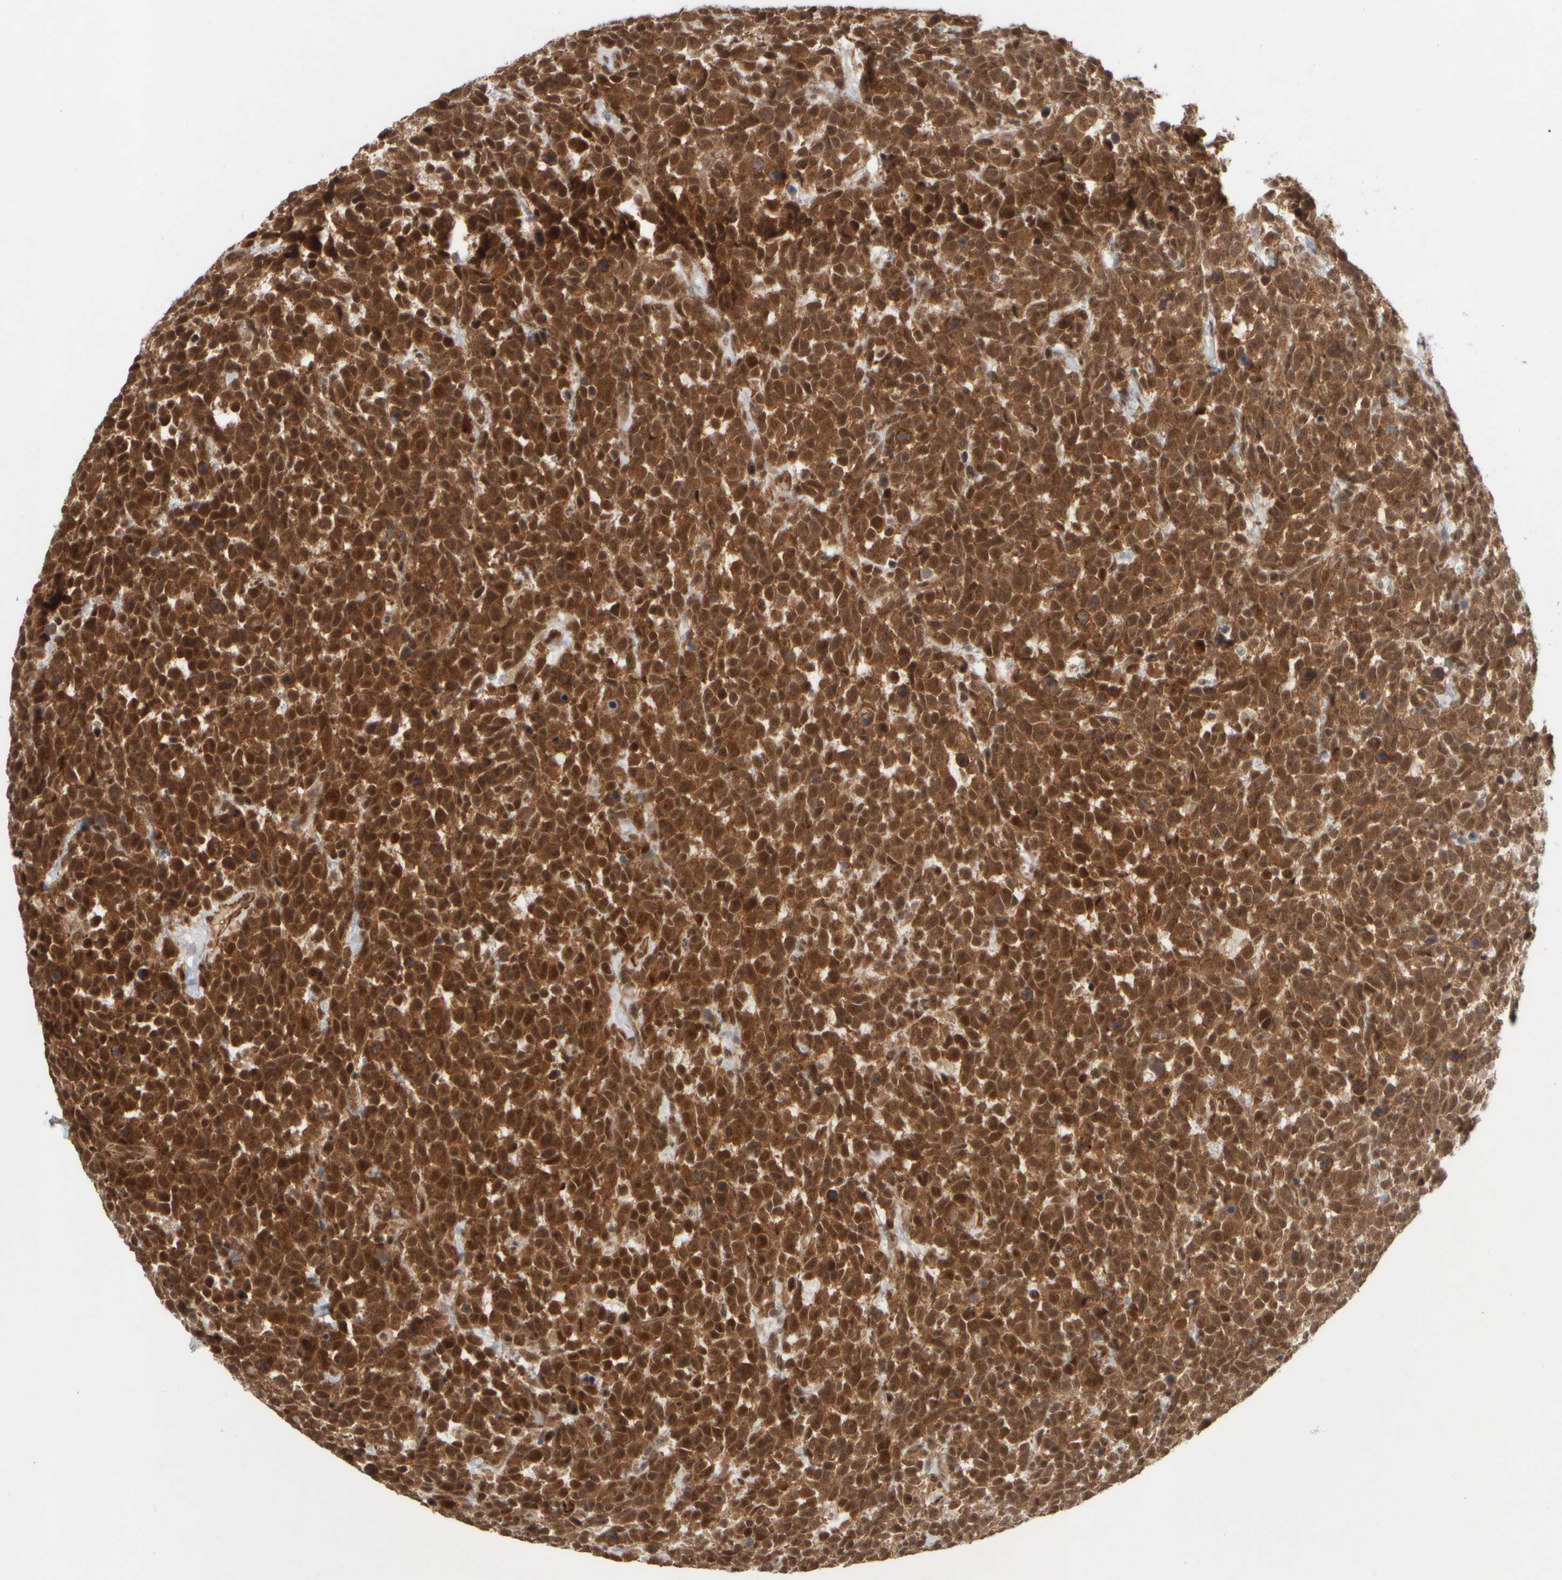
{"staining": {"intensity": "strong", "quantity": ">75%", "location": "cytoplasmic/membranous,nuclear"}, "tissue": "urothelial cancer", "cell_type": "Tumor cells", "image_type": "cancer", "snomed": [{"axis": "morphology", "description": "Urothelial carcinoma, High grade"}, {"axis": "topography", "description": "Urinary bladder"}], "caption": "Brown immunohistochemical staining in human urothelial cancer exhibits strong cytoplasmic/membranous and nuclear staining in approximately >75% of tumor cells.", "gene": "SYNRG", "patient": {"sex": "female", "age": 82}}